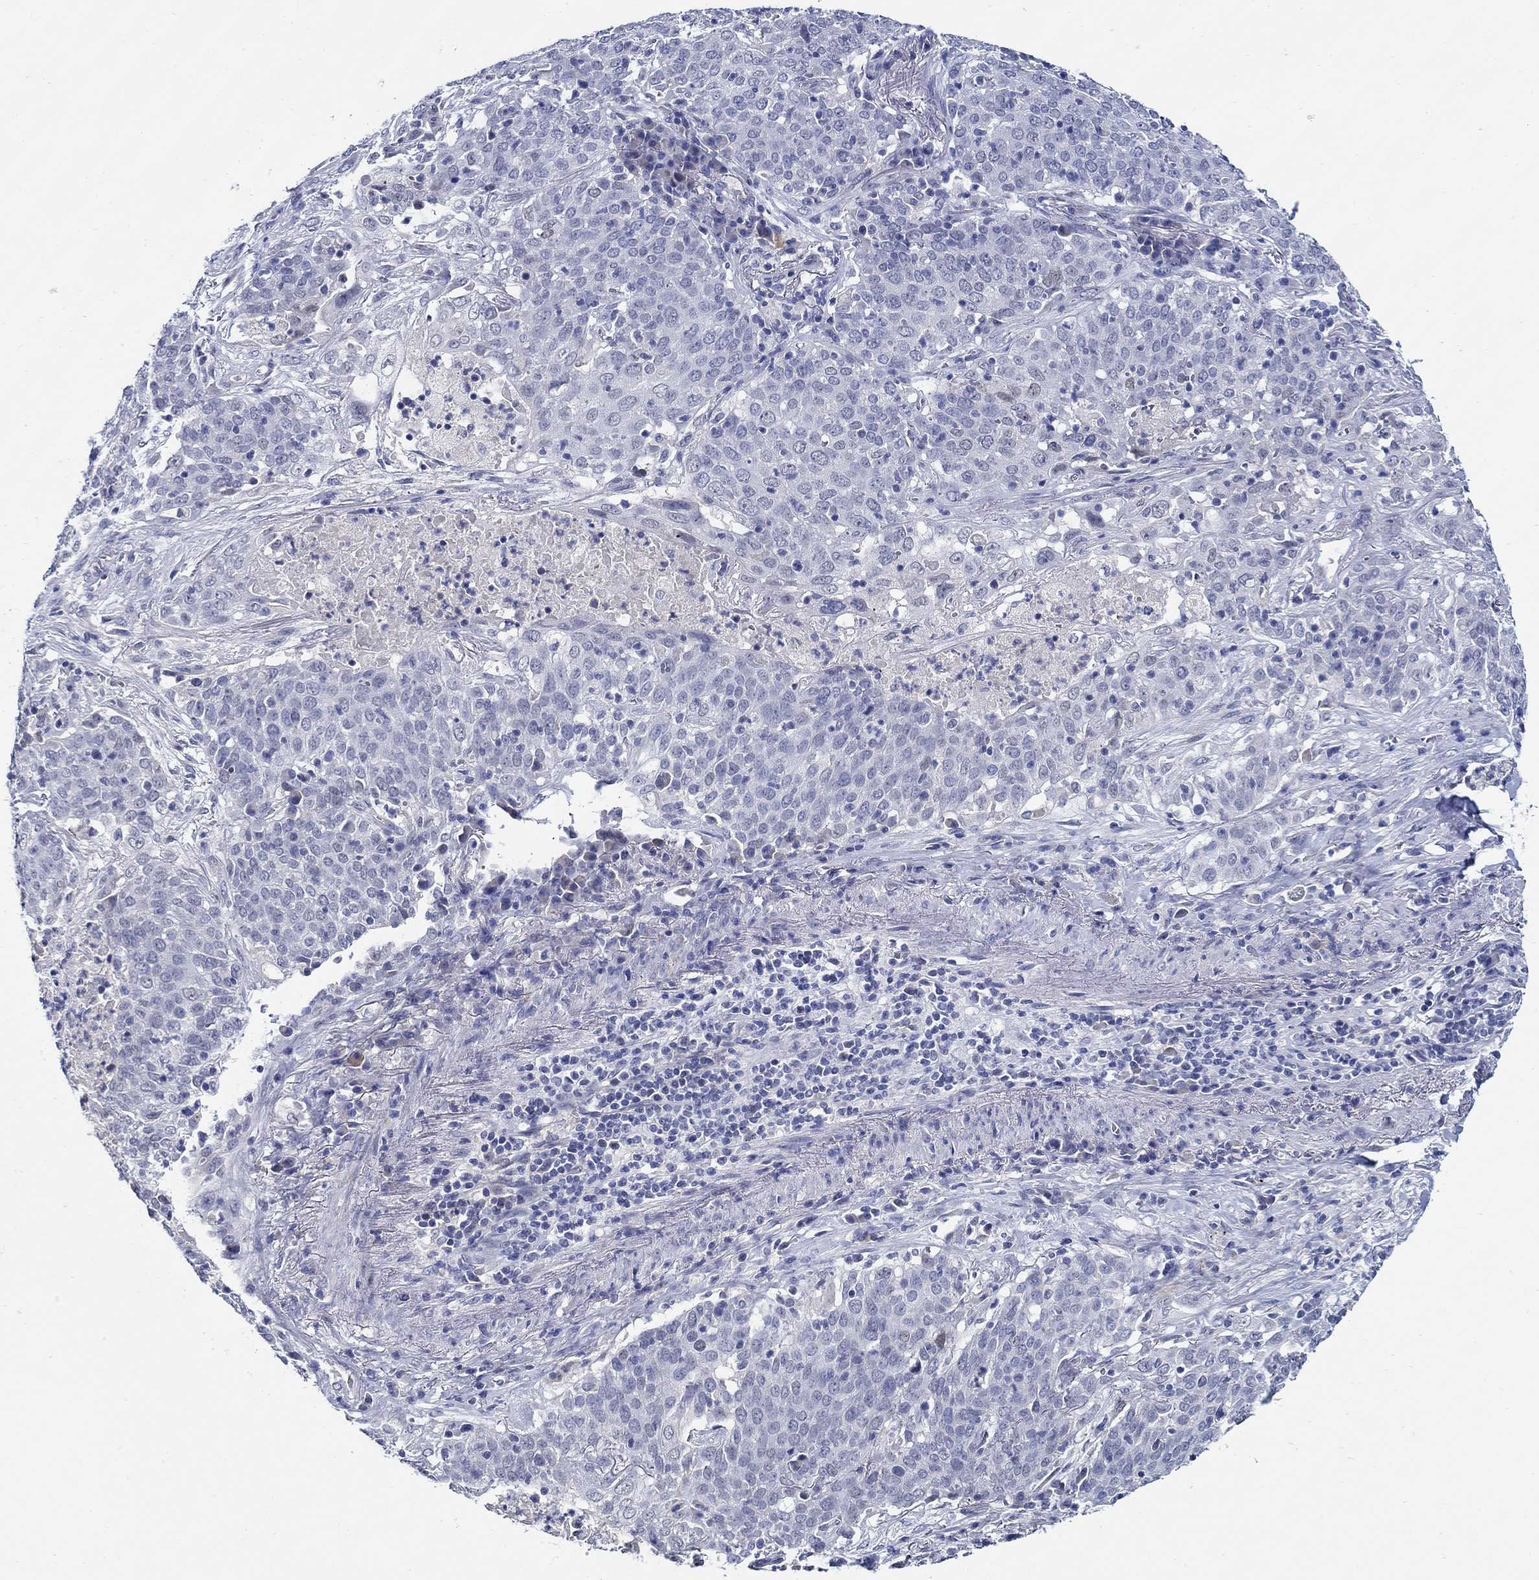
{"staining": {"intensity": "negative", "quantity": "none", "location": "none"}, "tissue": "lung cancer", "cell_type": "Tumor cells", "image_type": "cancer", "snomed": [{"axis": "morphology", "description": "Squamous cell carcinoma, NOS"}, {"axis": "topography", "description": "Lung"}], "caption": "Immunohistochemistry photomicrograph of lung squamous cell carcinoma stained for a protein (brown), which demonstrates no staining in tumor cells. The staining is performed using DAB (3,3'-diaminobenzidine) brown chromogen with nuclei counter-stained in using hematoxylin.", "gene": "MC2R", "patient": {"sex": "male", "age": 82}}